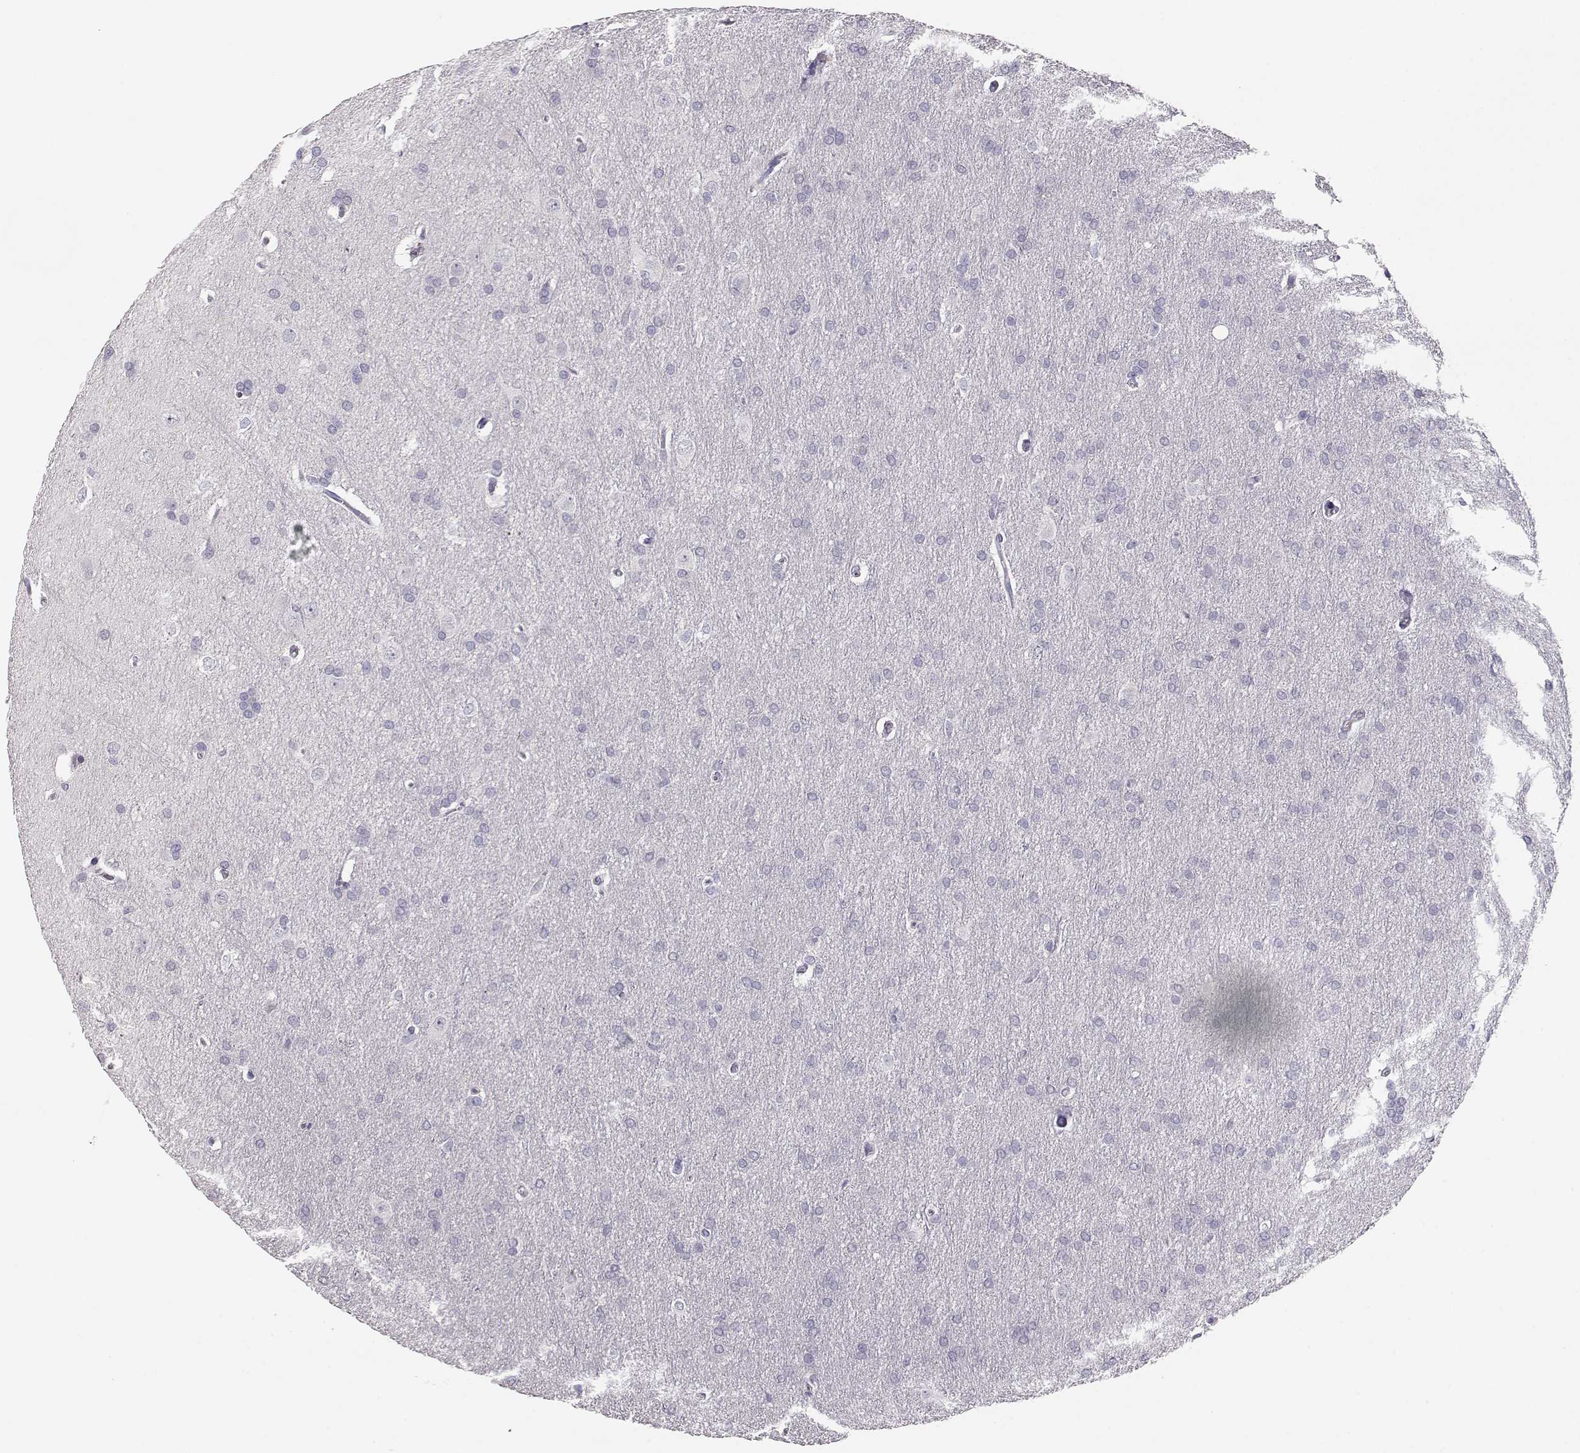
{"staining": {"intensity": "negative", "quantity": "none", "location": "none"}, "tissue": "glioma", "cell_type": "Tumor cells", "image_type": "cancer", "snomed": [{"axis": "morphology", "description": "Glioma, malignant, Low grade"}, {"axis": "topography", "description": "Brain"}], "caption": "DAB (3,3'-diaminobenzidine) immunohistochemical staining of human malignant glioma (low-grade) displays no significant expression in tumor cells.", "gene": "MAGEC1", "patient": {"sex": "female", "age": 32}}